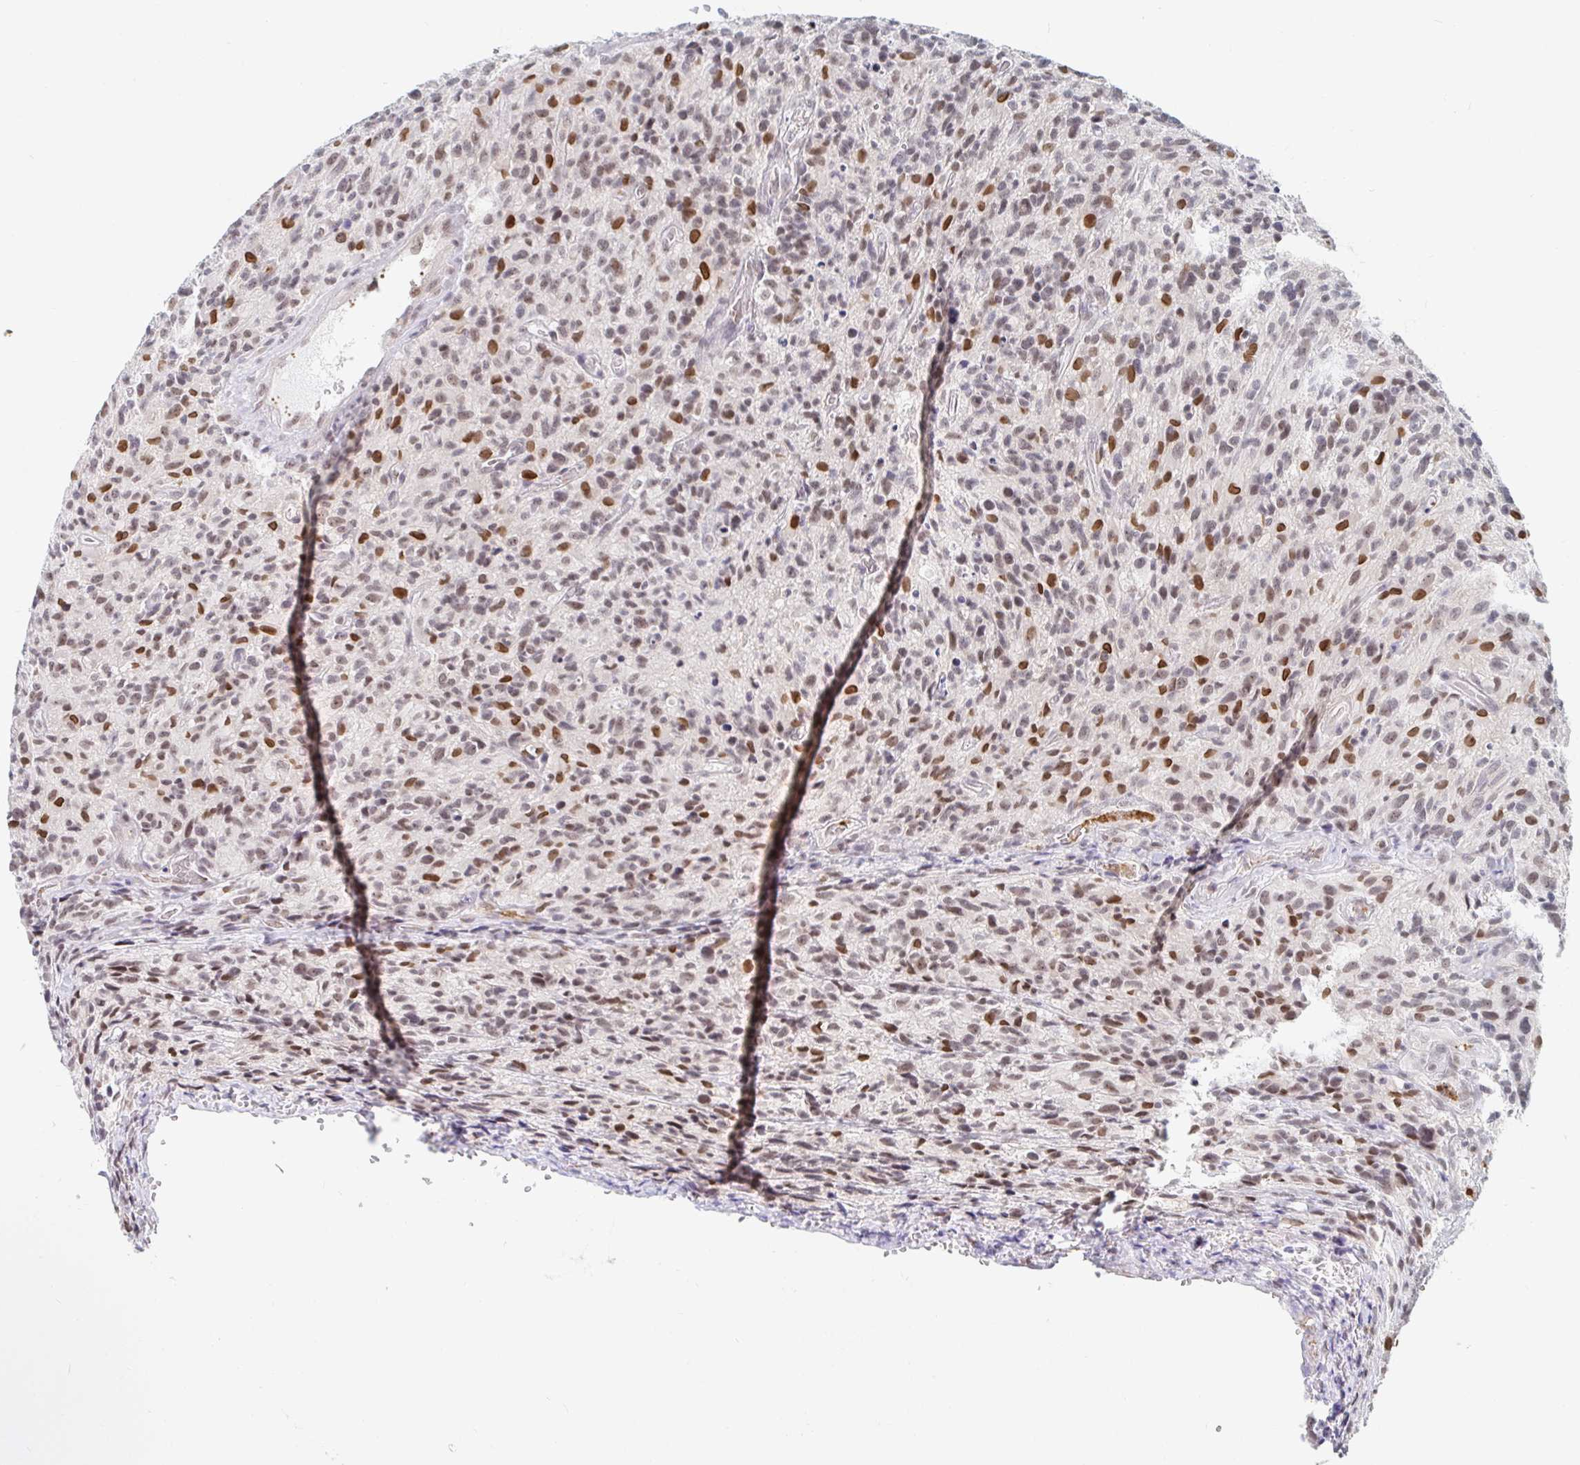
{"staining": {"intensity": "moderate", "quantity": ">75%", "location": "nuclear"}, "tissue": "glioma", "cell_type": "Tumor cells", "image_type": "cancer", "snomed": [{"axis": "morphology", "description": "Glioma, malignant, High grade"}, {"axis": "topography", "description": "Brain"}], "caption": "Immunohistochemical staining of human glioma reveals medium levels of moderate nuclear protein expression in approximately >75% of tumor cells.", "gene": "CHD2", "patient": {"sex": "male", "age": 76}}